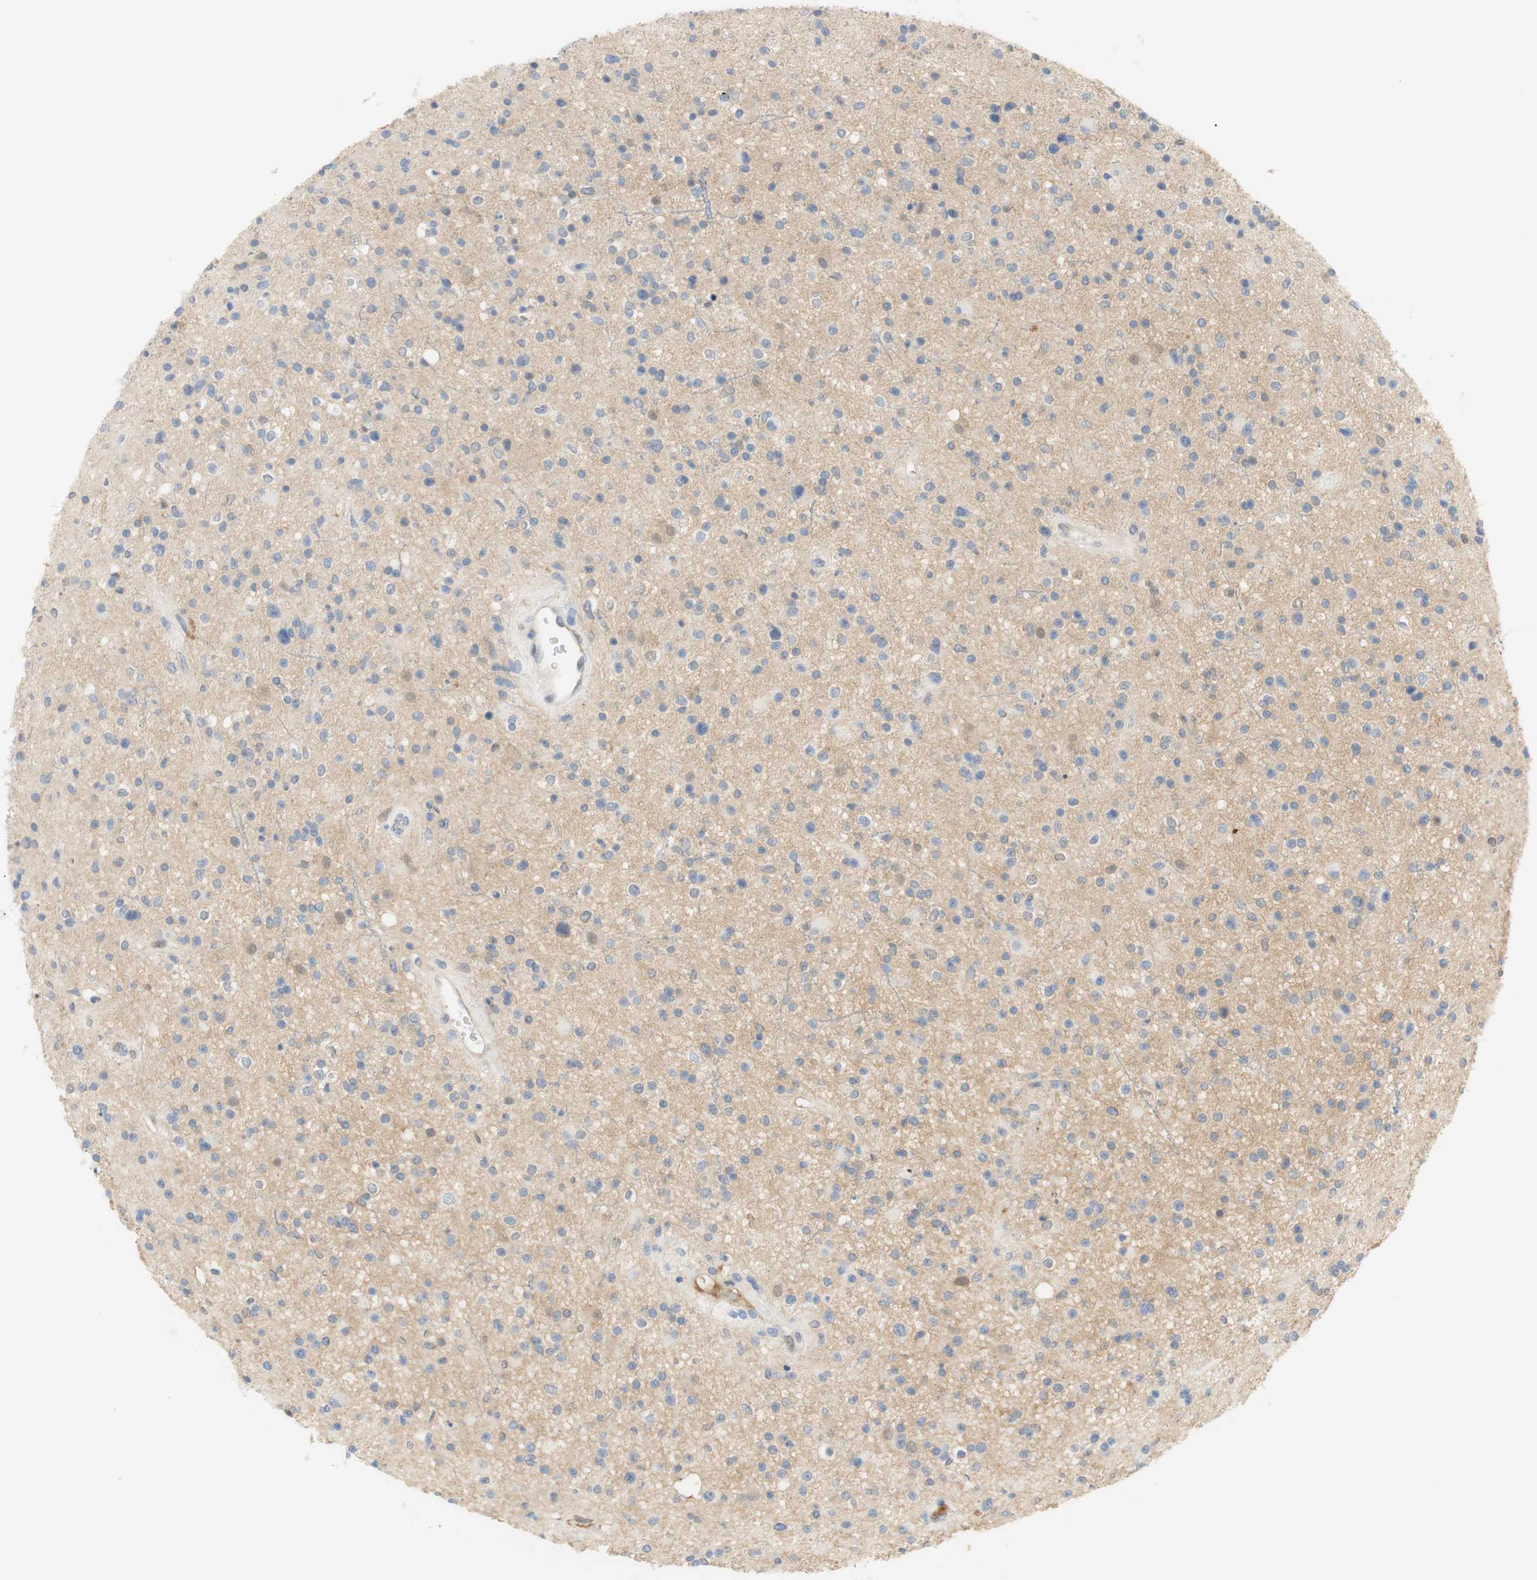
{"staining": {"intensity": "negative", "quantity": "none", "location": "none"}, "tissue": "glioma", "cell_type": "Tumor cells", "image_type": "cancer", "snomed": [{"axis": "morphology", "description": "Glioma, malignant, High grade"}, {"axis": "topography", "description": "Brain"}], "caption": "A histopathology image of human glioma is negative for staining in tumor cells. Brightfield microscopy of immunohistochemistry stained with DAB (brown) and hematoxylin (blue), captured at high magnification.", "gene": "SELENBP1", "patient": {"sex": "male", "age": 33}}